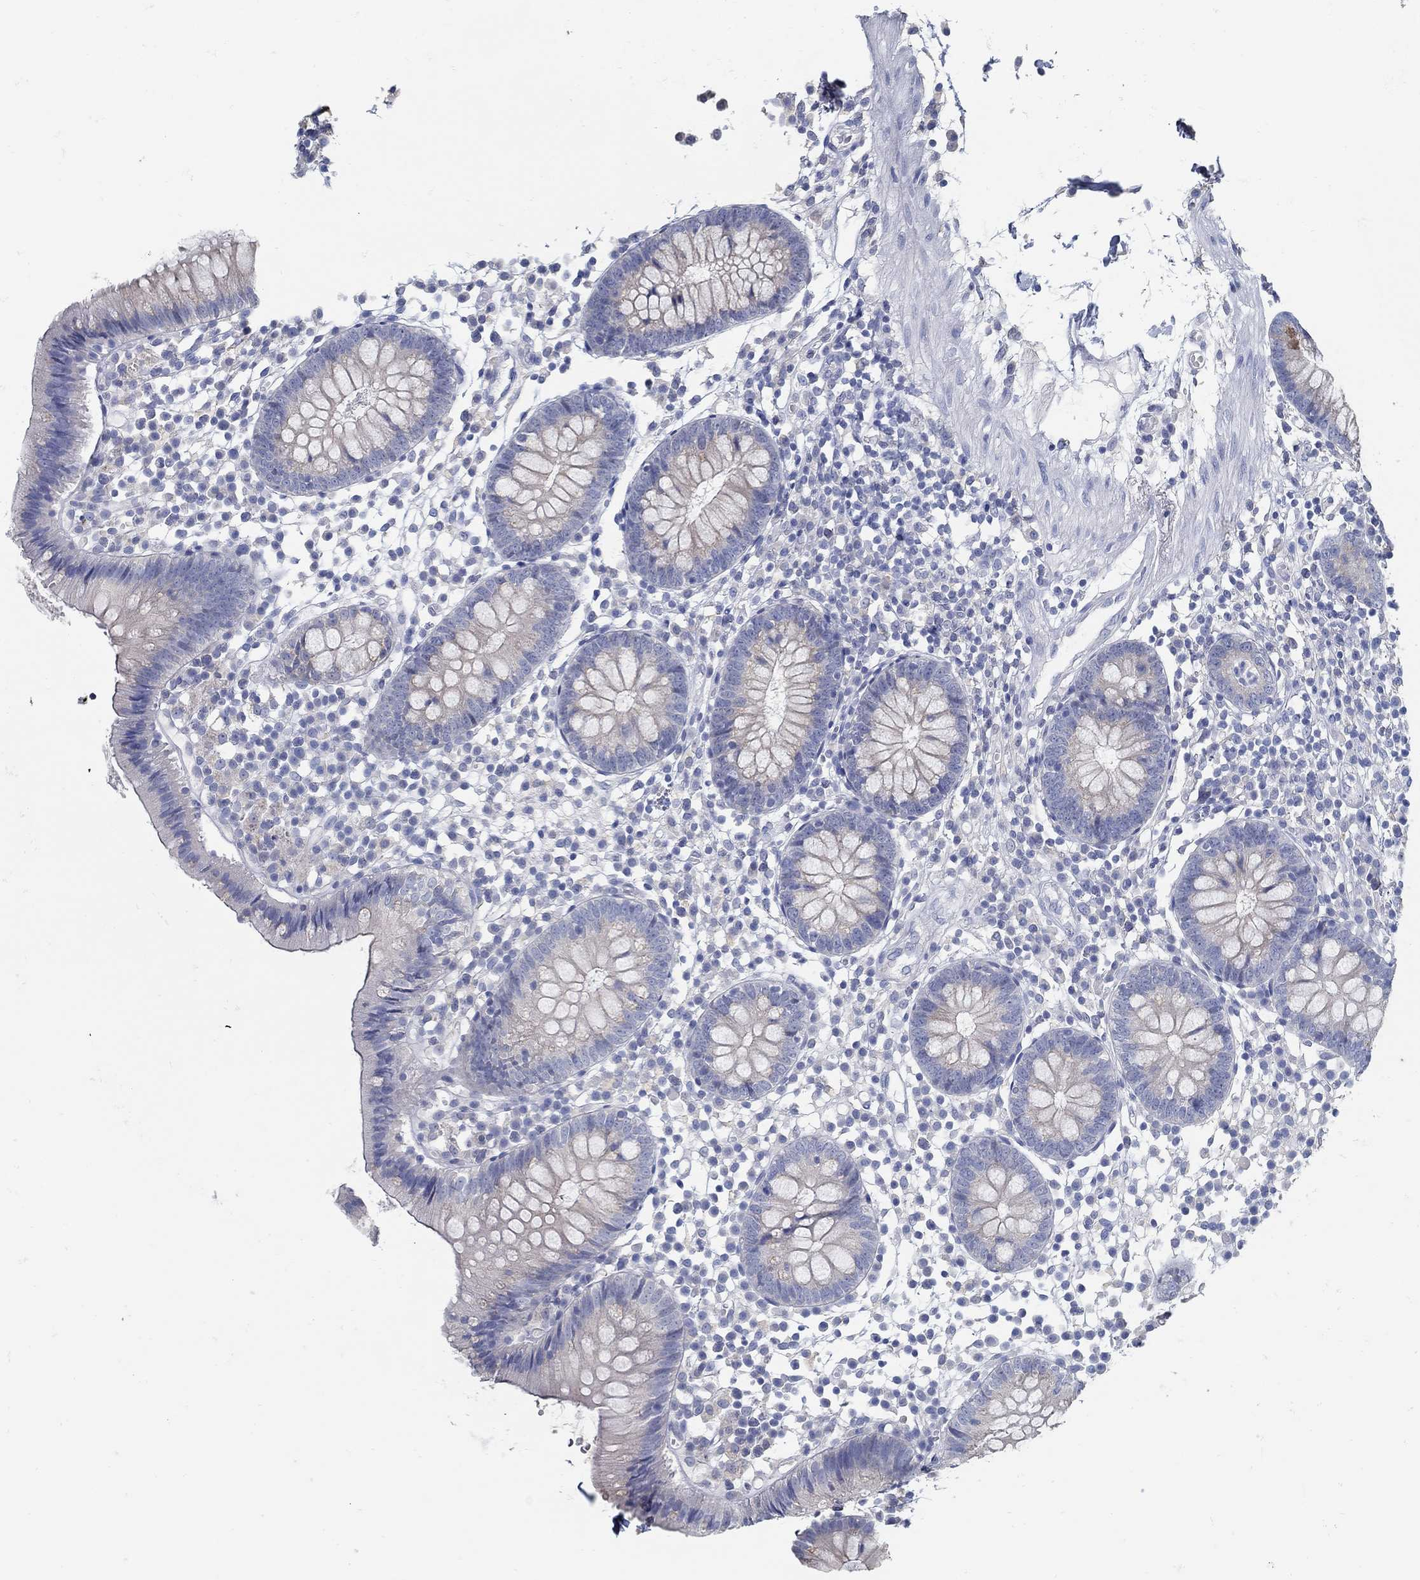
{"staining": {"intensity": "negative", "quantity": "none", "location": "none"}, "tissue": "colon", "cell_type": "Endothelial cells", "image_type": "normal", "snomed": [{"axis": "morphology", "description": "Normal tissue, NOS"}, {"axis": "topography", "description": "Rectum"}], "caption": "Unremarkable colon was stained to show a protein in brown. There is no significant staining in endothelial cells. Brightfield microscopy of IHC stained with DAB (brown) and hematoxylin (blue), captured at high magnification.", "gene": "ZFAND4", "patient": {"sex": "male", "age": 70}}